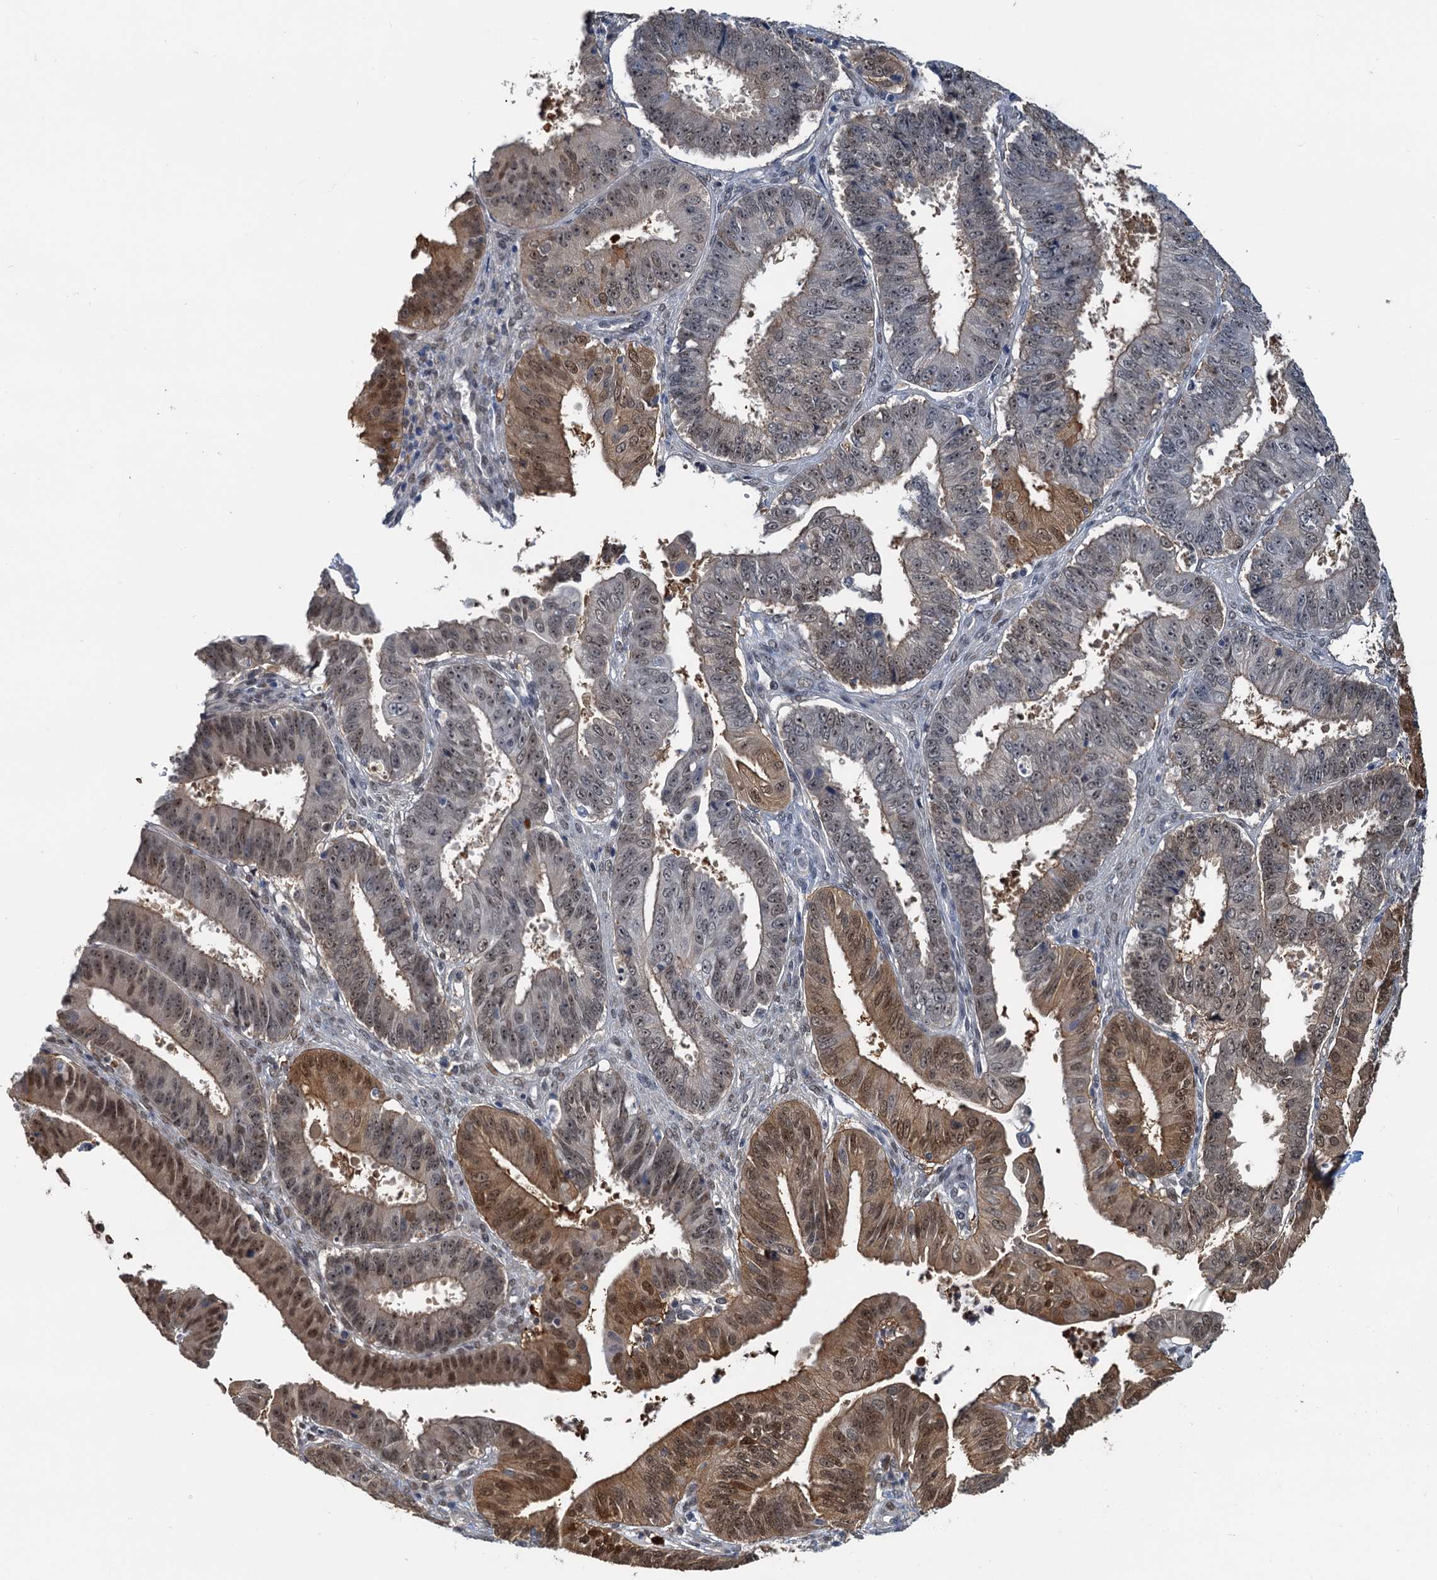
{"staining": {"intensity": "moderate", "quantity": "25%-75%", "location": "cytoplasmic/membranous,nuclear"}, "tissue": "ovarian cancer", "cell_type": "Tumor cells", "image_type": "cancer", "snomed": [{"axis": "morphology", "description": "Carcinoma, endometroid"}, {"axis": "topography", "description": "Appendix"}, {"axis": "topography", "description": "Ovary"}], "caption": "This is an image of immunohistochemistry (IHC) staining of ovarian cancer (endometroid carcinoma), which shows moderate staining in the cytoplasmic/membranous and nuclear of tumor cells.", "gene": "SPINDOC", "patient": {"sex": "female", "age": 42}}